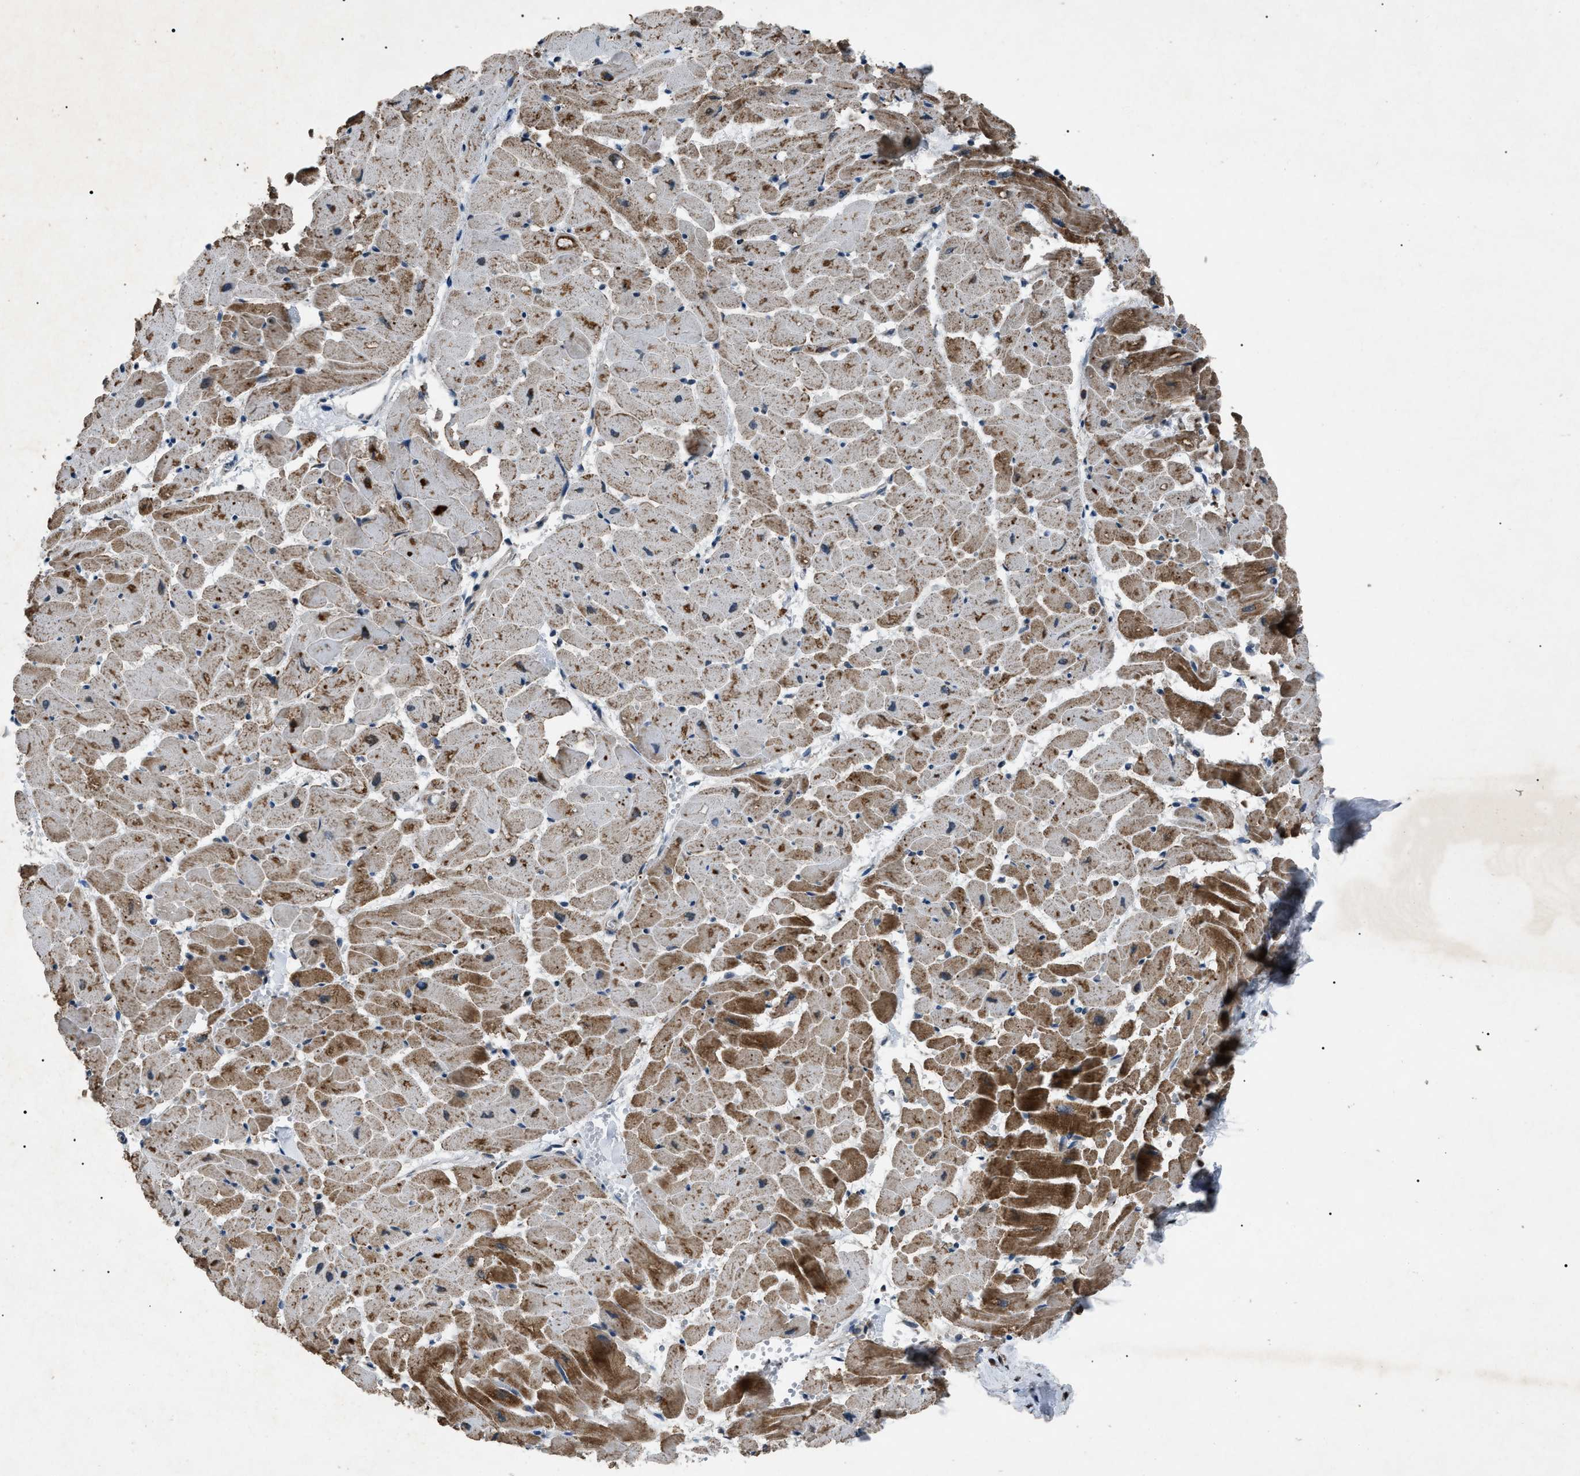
{"staining": {"intensity": "strong", "quantity": ">75%", "location": "cytoplasmic/membranous"}, "tissue": "heart muscle", "cell_type": "Cardiomyocytes", "image_type": "normal", "snomed": [{"axis": "morphology", "description": "Normal tissue, NOS"}, {"axis": "topography", "description": "Heart"}], "caption": "Heart muscle stained with DAB IHC reveals high levels of strong cytoplasmic/membranous staining in about >75% of cardiomyocytes.", "gene": "ZFAND2A", "patient": {"sex": "female", "age": 19}}